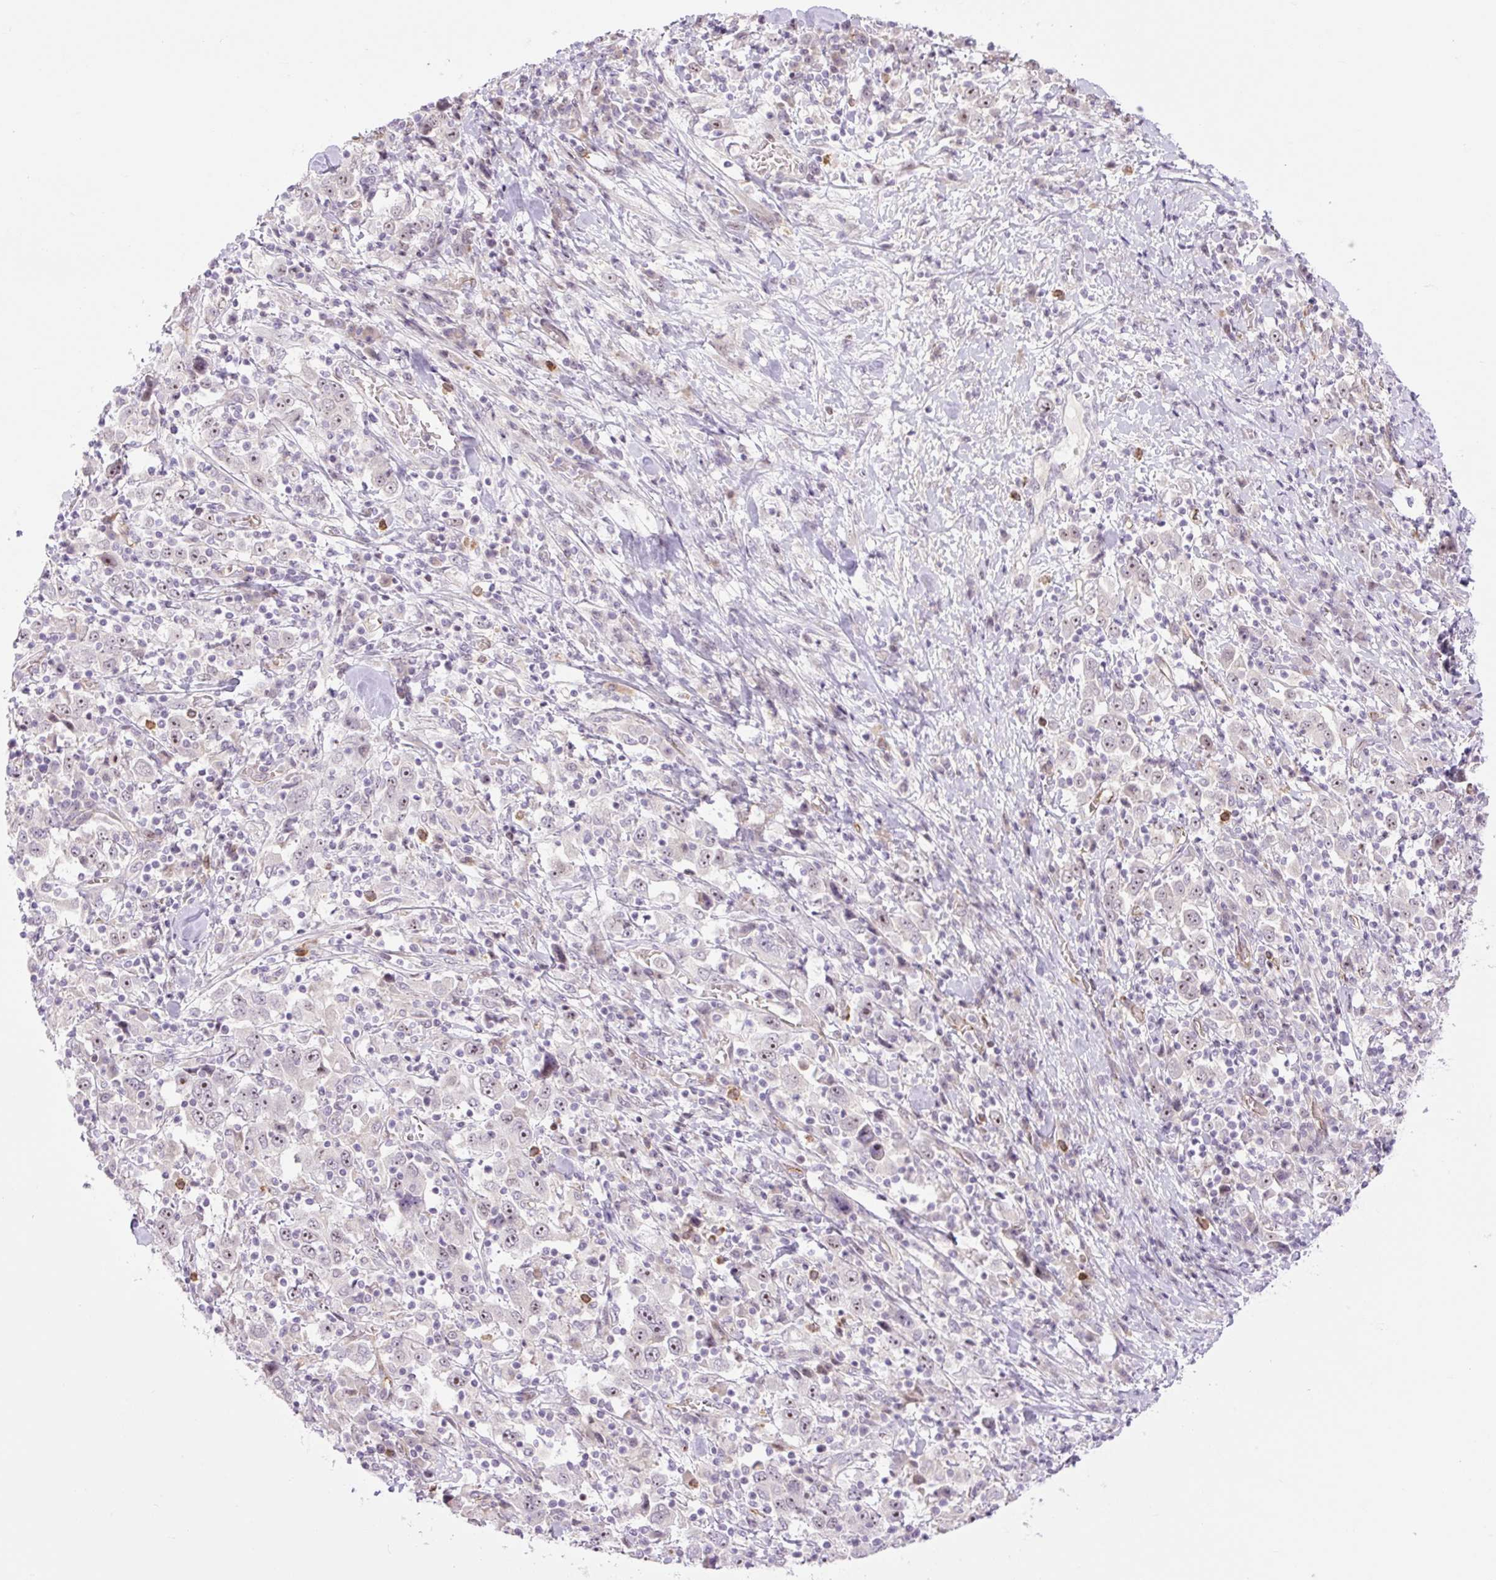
{"staining": {"intensity": "weak", "quantity": "25%-75%", "location": "nuclear"}, "tissue": "stomach cancer", "cell_type": "Tumor cells", "image_type": "cancer", "snomed": [{"axis": "morphology", "description": "Normal tissue, NOS"}, {"axis": "morphology", "description": "Adenocarcinoma, NOS"}, {"axis": "topography", "description": "Stomach, upper"}, {"axis": "topography", "description": "Stomach"}], "caption": "Human adenocarcinoma (stomach) stained with a brown dye demonstrates weak nuclear positive positivity in about 25%-75% of tumor cells.", "gene": "ZNF417", "patient": {"sex": "male", "age": 59}}